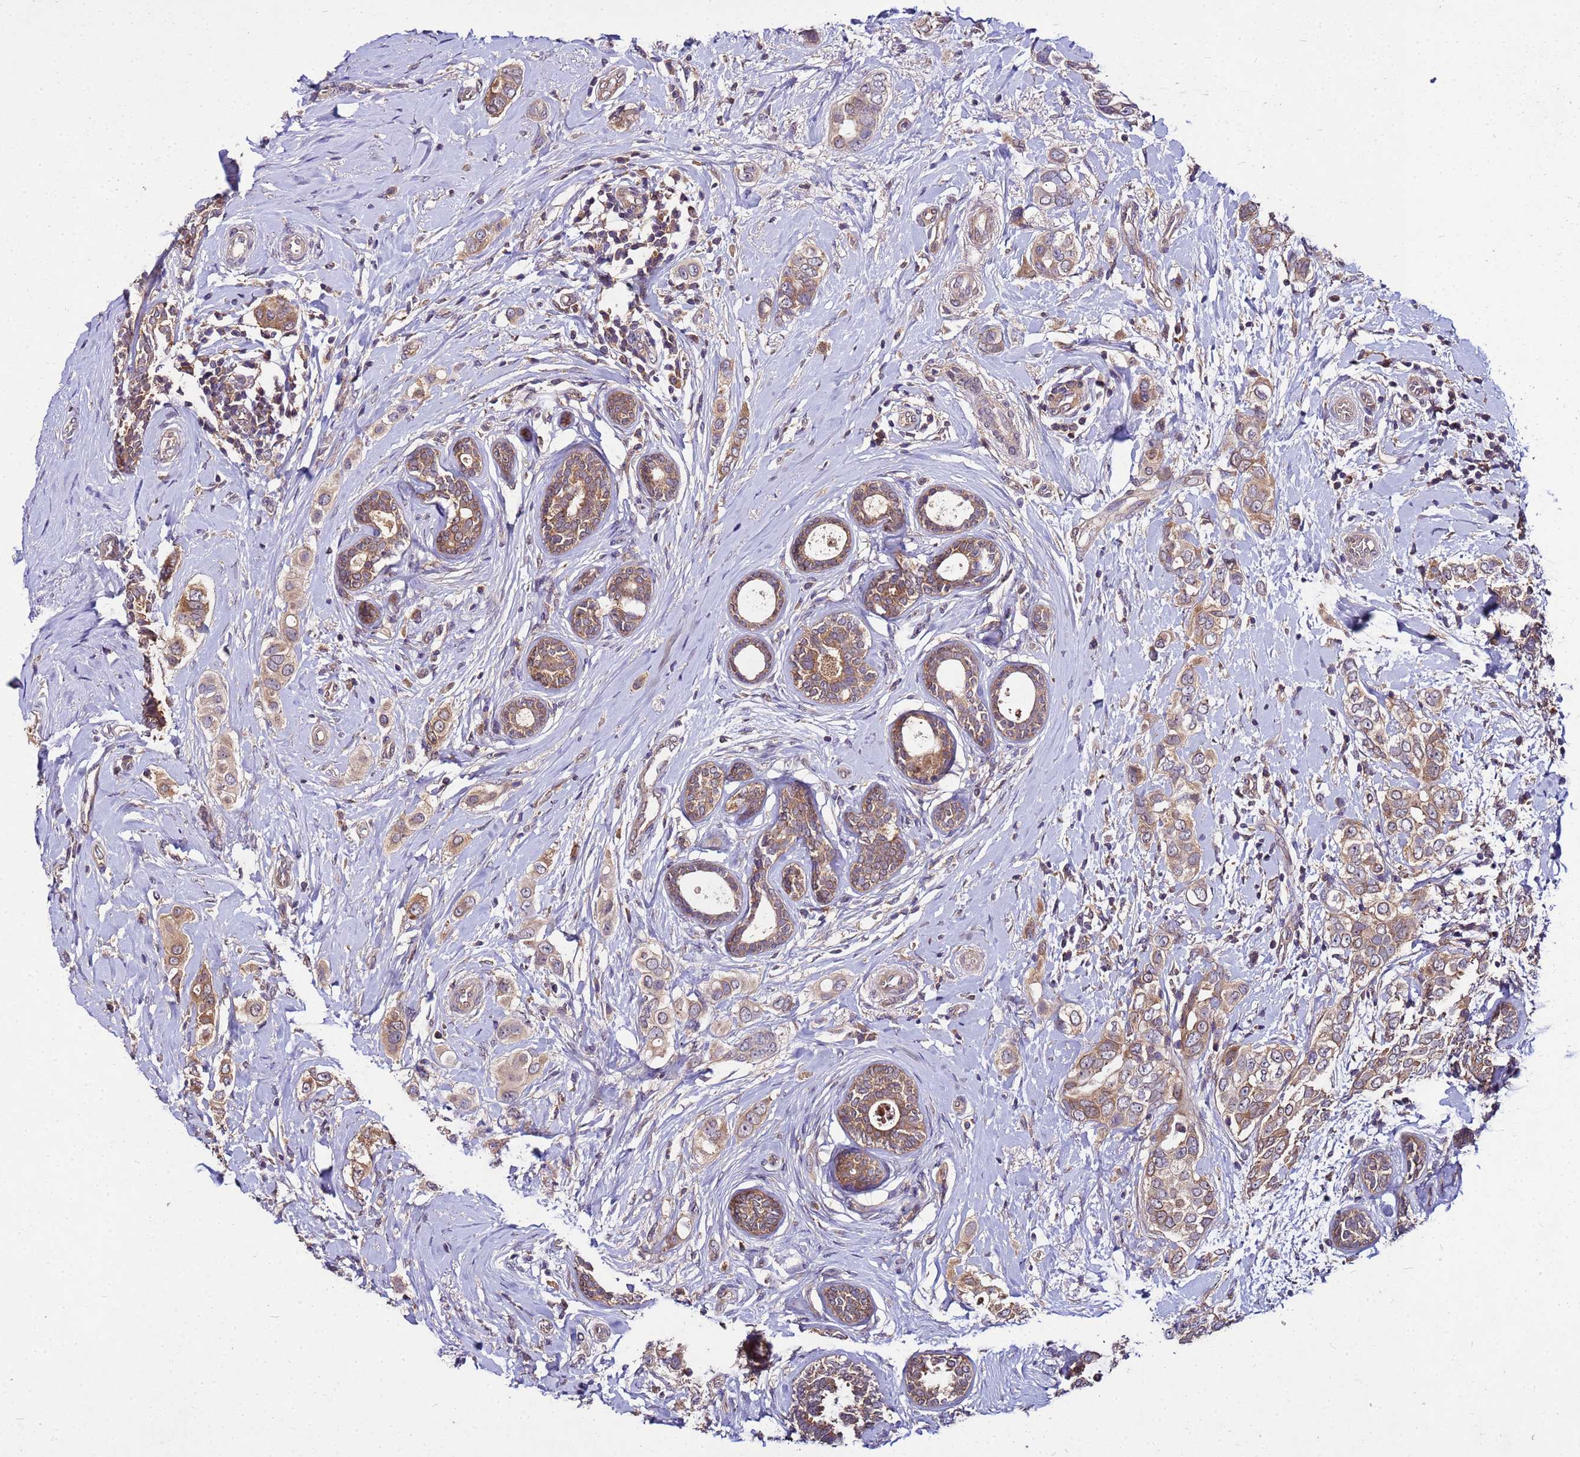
{"staining": {"intensity": "weak", "quantity": ">75%", "location": "cytoplasmic/membranous"}, "tissue": "breast cancer", "cell_type": "Tumor cells", "image_type": "cancer", "snomed": [{"axis": "morphology", "description": "Lobular carcinoma"}, {"axis": "topography", "description": "Breast"}], "caption": "A photomicrograph of human breast cancer stained for a protein shows weak cytoplasmic/membranous brown staining in tumor cells.", "gene": "GSPT2", "patient": {"sex": "female", "age": 51}}